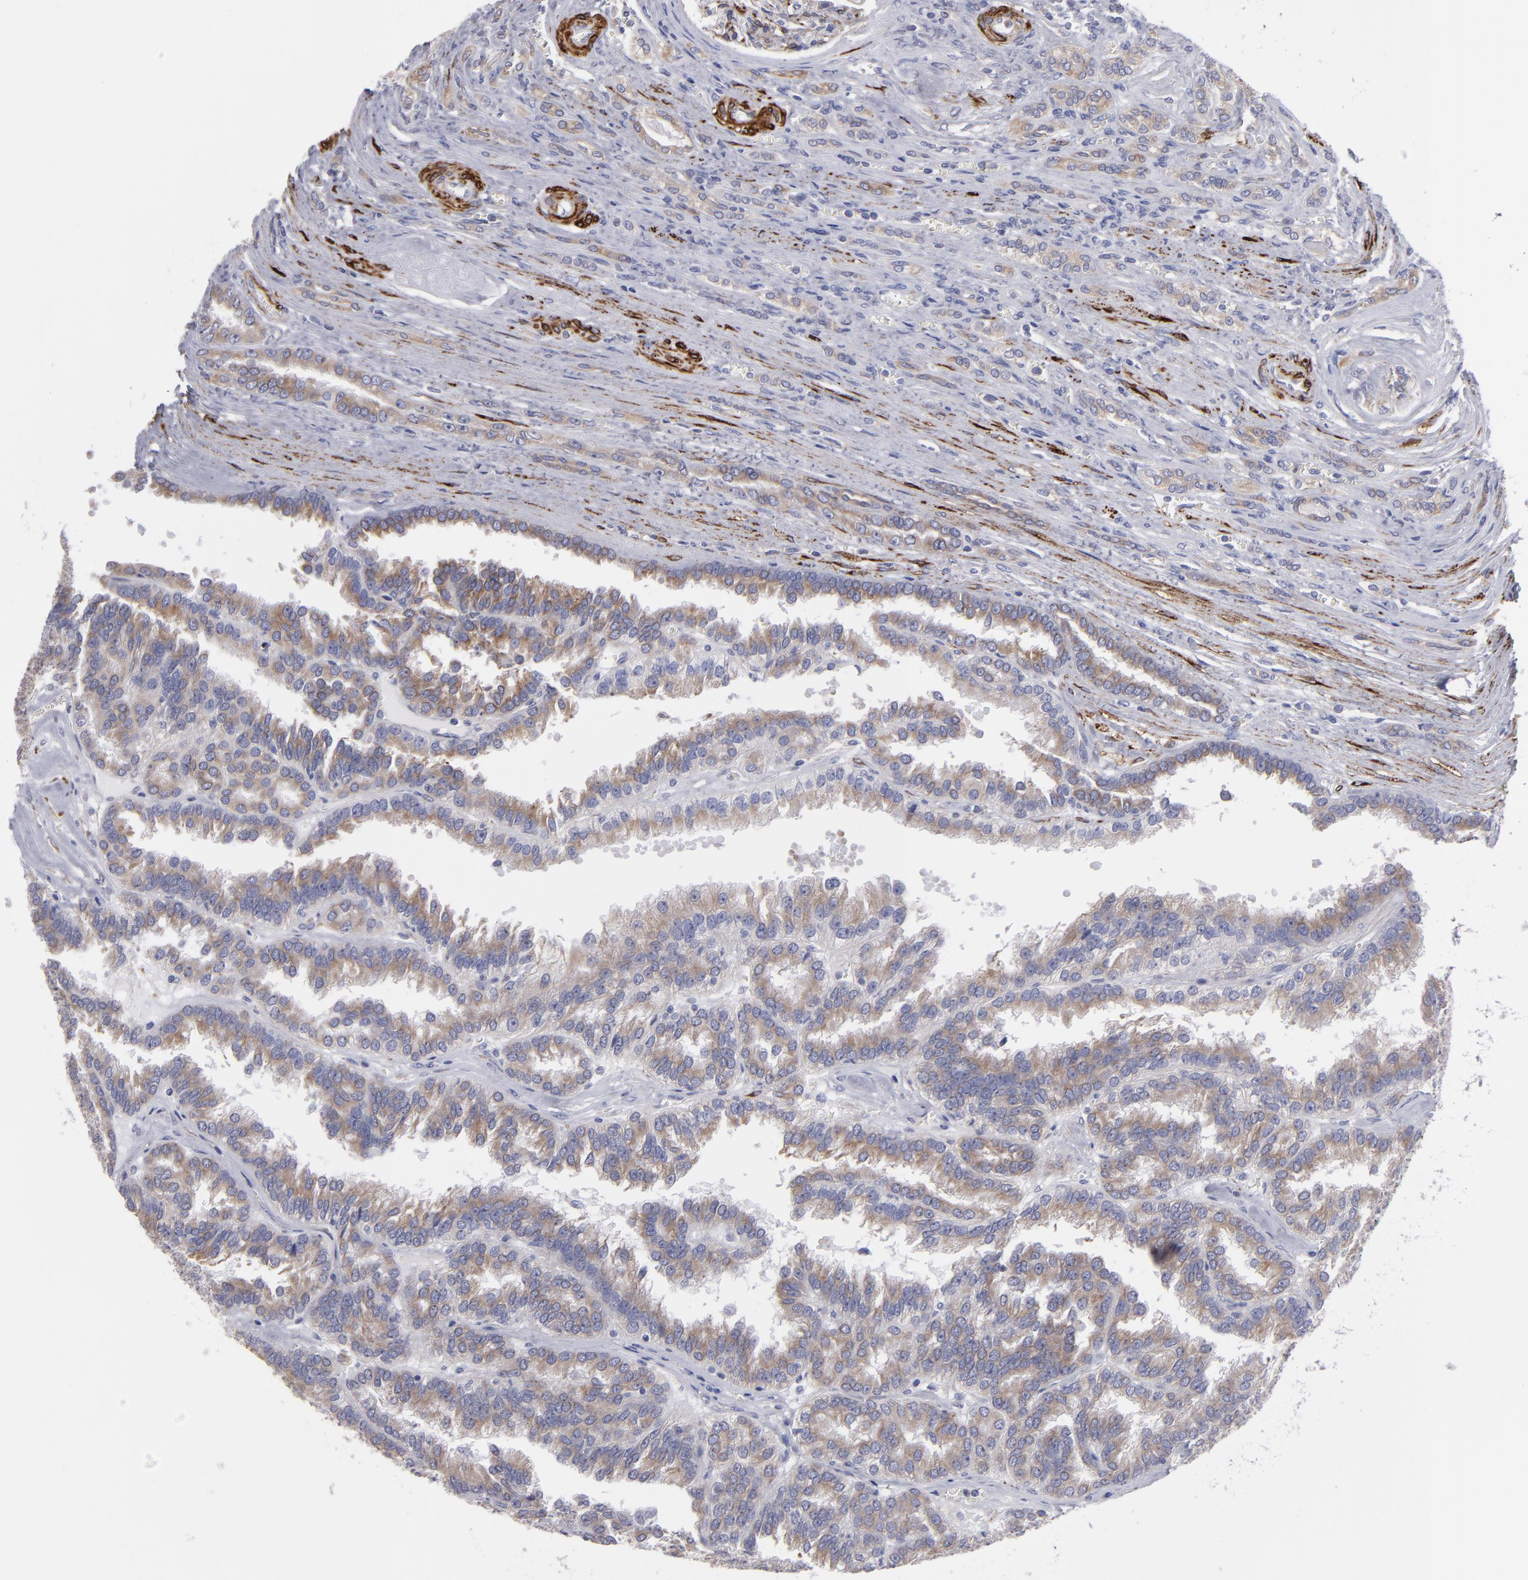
{"staining": {"intensity": "weak", "quantity": ">75%", "location": "cytoplasmic/membranous"}, "tissue": "renal cancer", "cell_type": "Tumor cells", "image_type": "cancer", "snomed": [{"axis": "morphology", "description": "Adenocarcinoma, NOS"}, {"axis": "topography", "description": "Kidney"}], "caption": "Protein expression analysis of renal adenocarcinoma reveals weak cytoplasmic/membranous staining in approximately >75% of tumor cells. The staining is performed using DAB (3,3'-diaminobenzidine) brown chromogen to label protein expression. The nuclei are counter-stained blue using hematoxylin.", "gene": "SLMAP", "patient": {"sex": "male", "age": 46}}